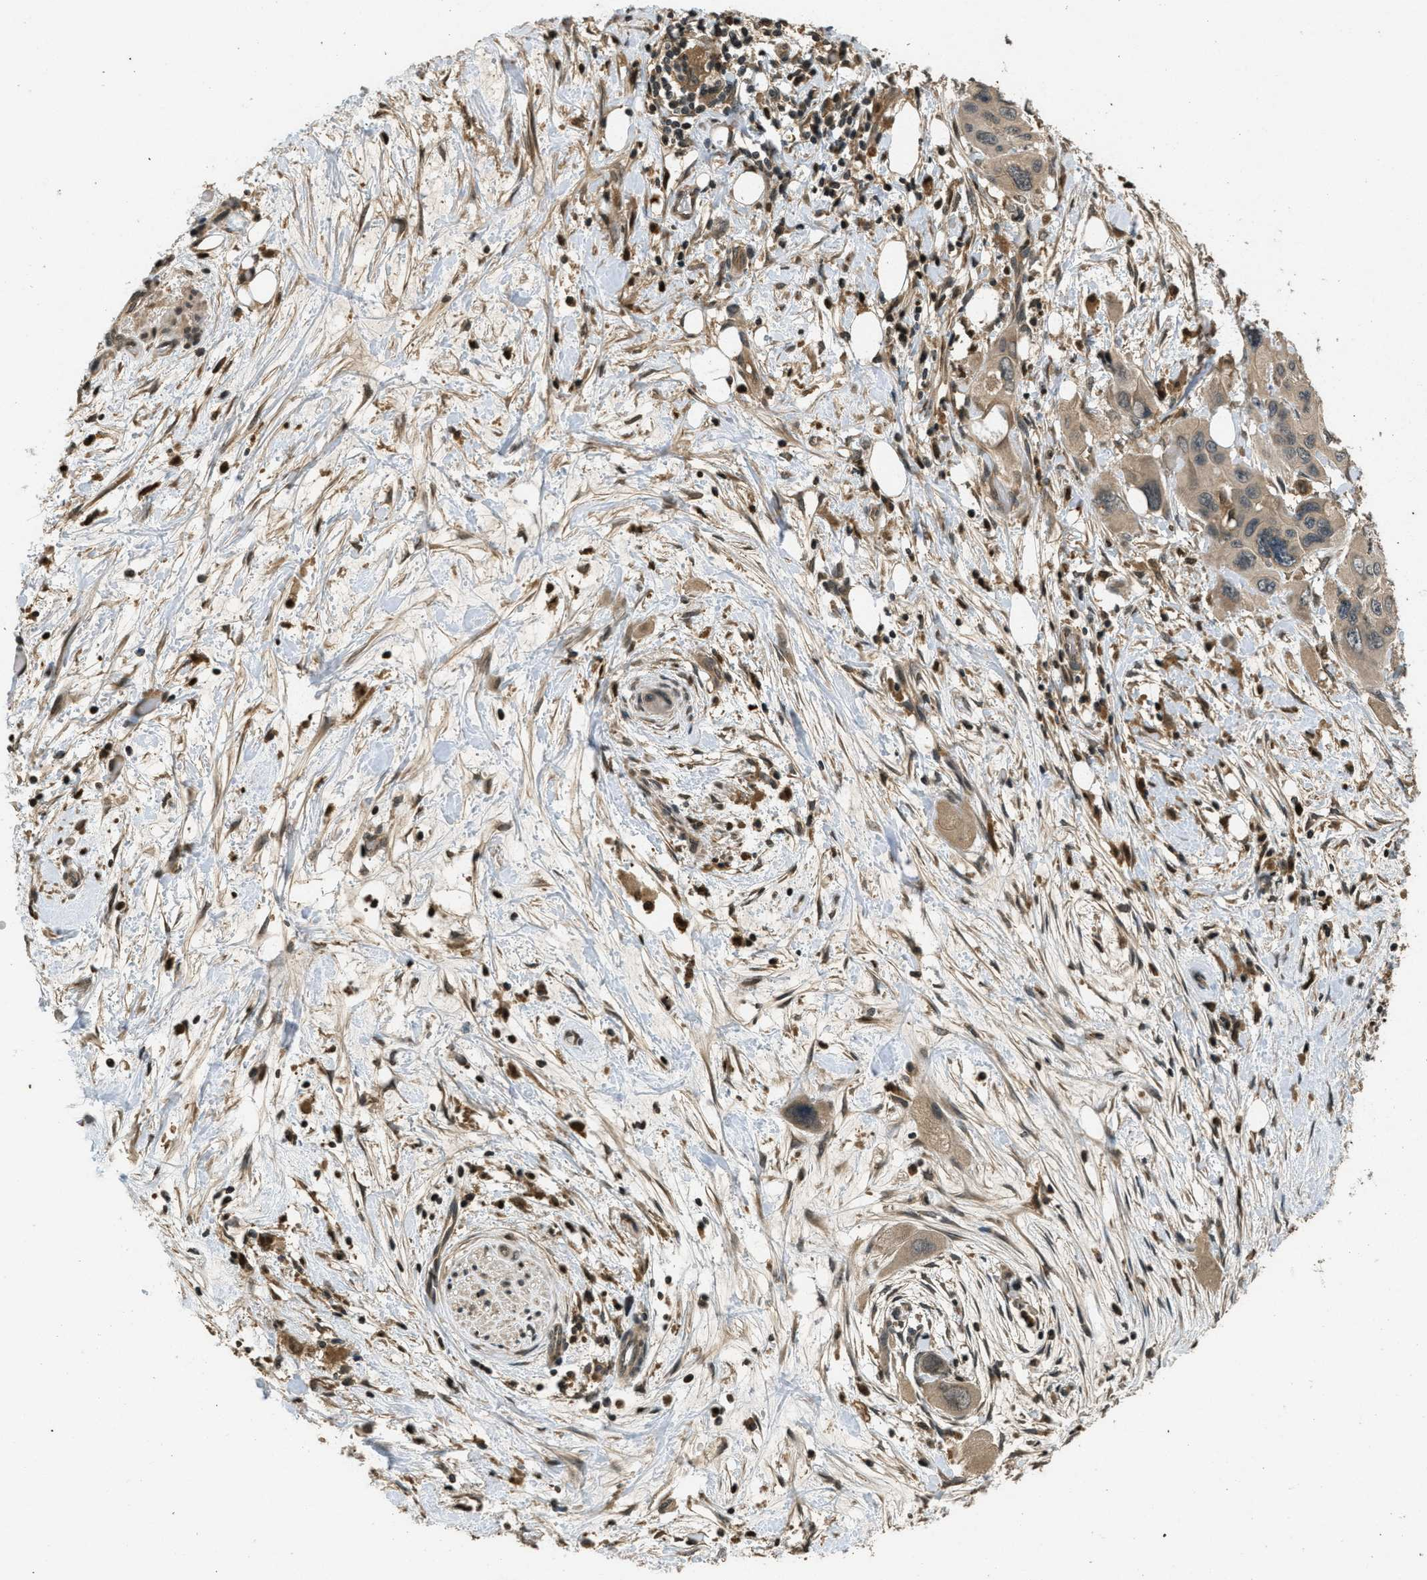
{"staining": {"intensity": "weak", "quantity": ">75%", "location": "cytoplasmic/membranous"}, "tissue": "pancreatic cancer", "cell_type": "Tumor cells", "image_type": "cancer", "snomed": [{"axis": "morphology", "description": "Adenocarcinoma, NOS"}, {"axis": "topography", "description": "Pancreas"}], "caption": "Pancreatic adenocarcinoma stained with immunohistochemistry (IHC) displays weak cytoplasmic/membranous staining in about >75% of tumor cells.", "gene": "ATG7", "patient": {"sex": "male", "age": 73}}